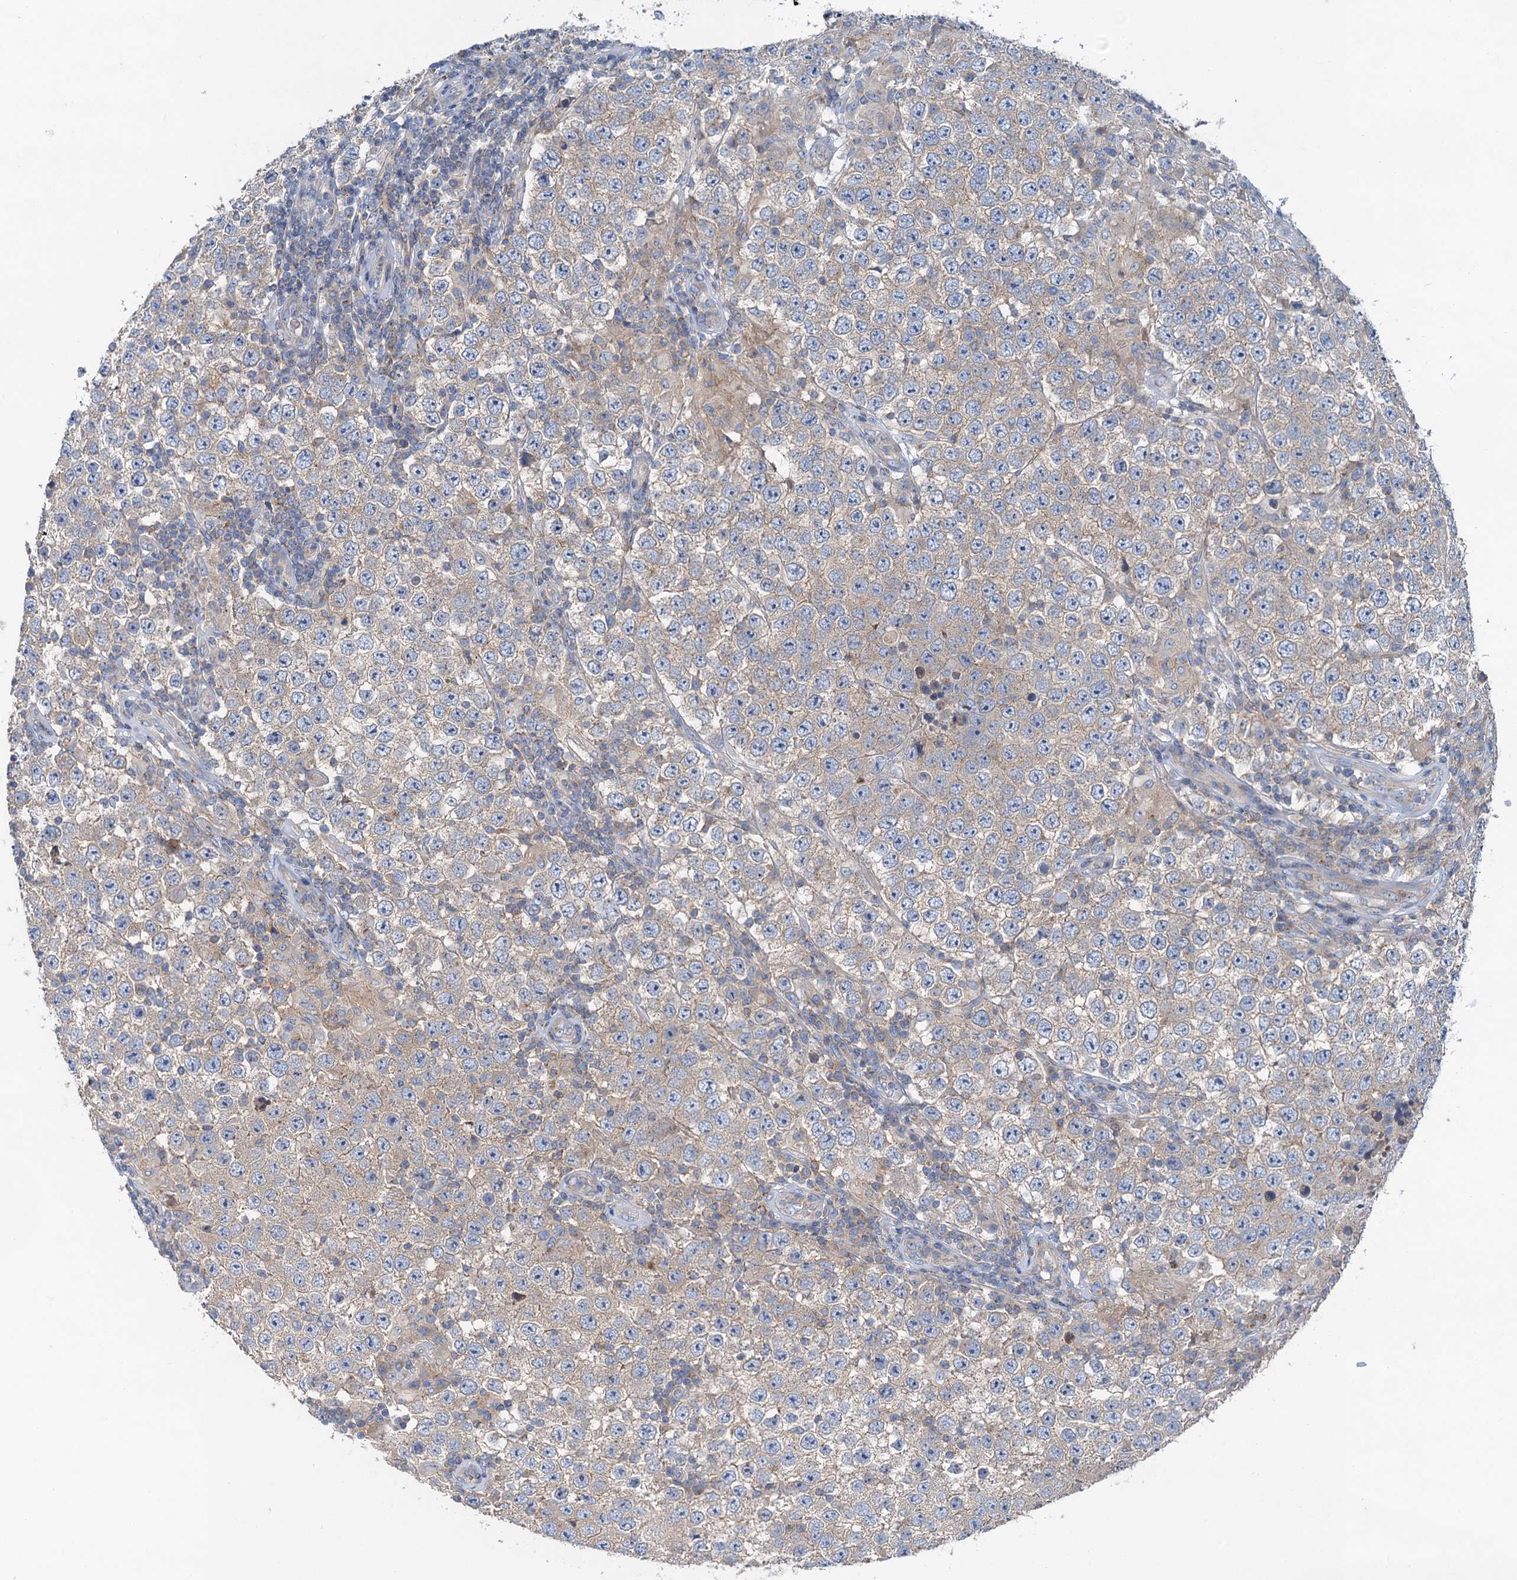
{"staining": {"intensity": "weak", "quantity": "25%-75%", "location": "cytoplasmic/membranous"}, "tissue": "testis cancer", "cell_type": "Tumor cells", "image_type": "cancer", "snomed": [{"axis": "morphology", "description": "Normal tissue, NOS"}, {"axis": "morphology", "description": "Urothelial carcinoma, High grade"}, {"axis": "morphology", "description": "Seminoma, NOS"}, {"axis": "morphology", "description": "Carcinoma, Embryonal, NOS"}, {"axis": "topography", "description": "Urinary bladder"}, {"axis": "topography", "description": "Testis"}], "caption": "Protein analysis of testis cancer tissue exhibits weak cytoplasmic/membranous staining in about 25%-75% of tumor cells. The staining was performed using DAB, with brown indicating positive protein expression. Nuclei are stained blue with hematoxylin.", "gene": "ANKRD26", "patient": {"sex": "male", "age": 41}}